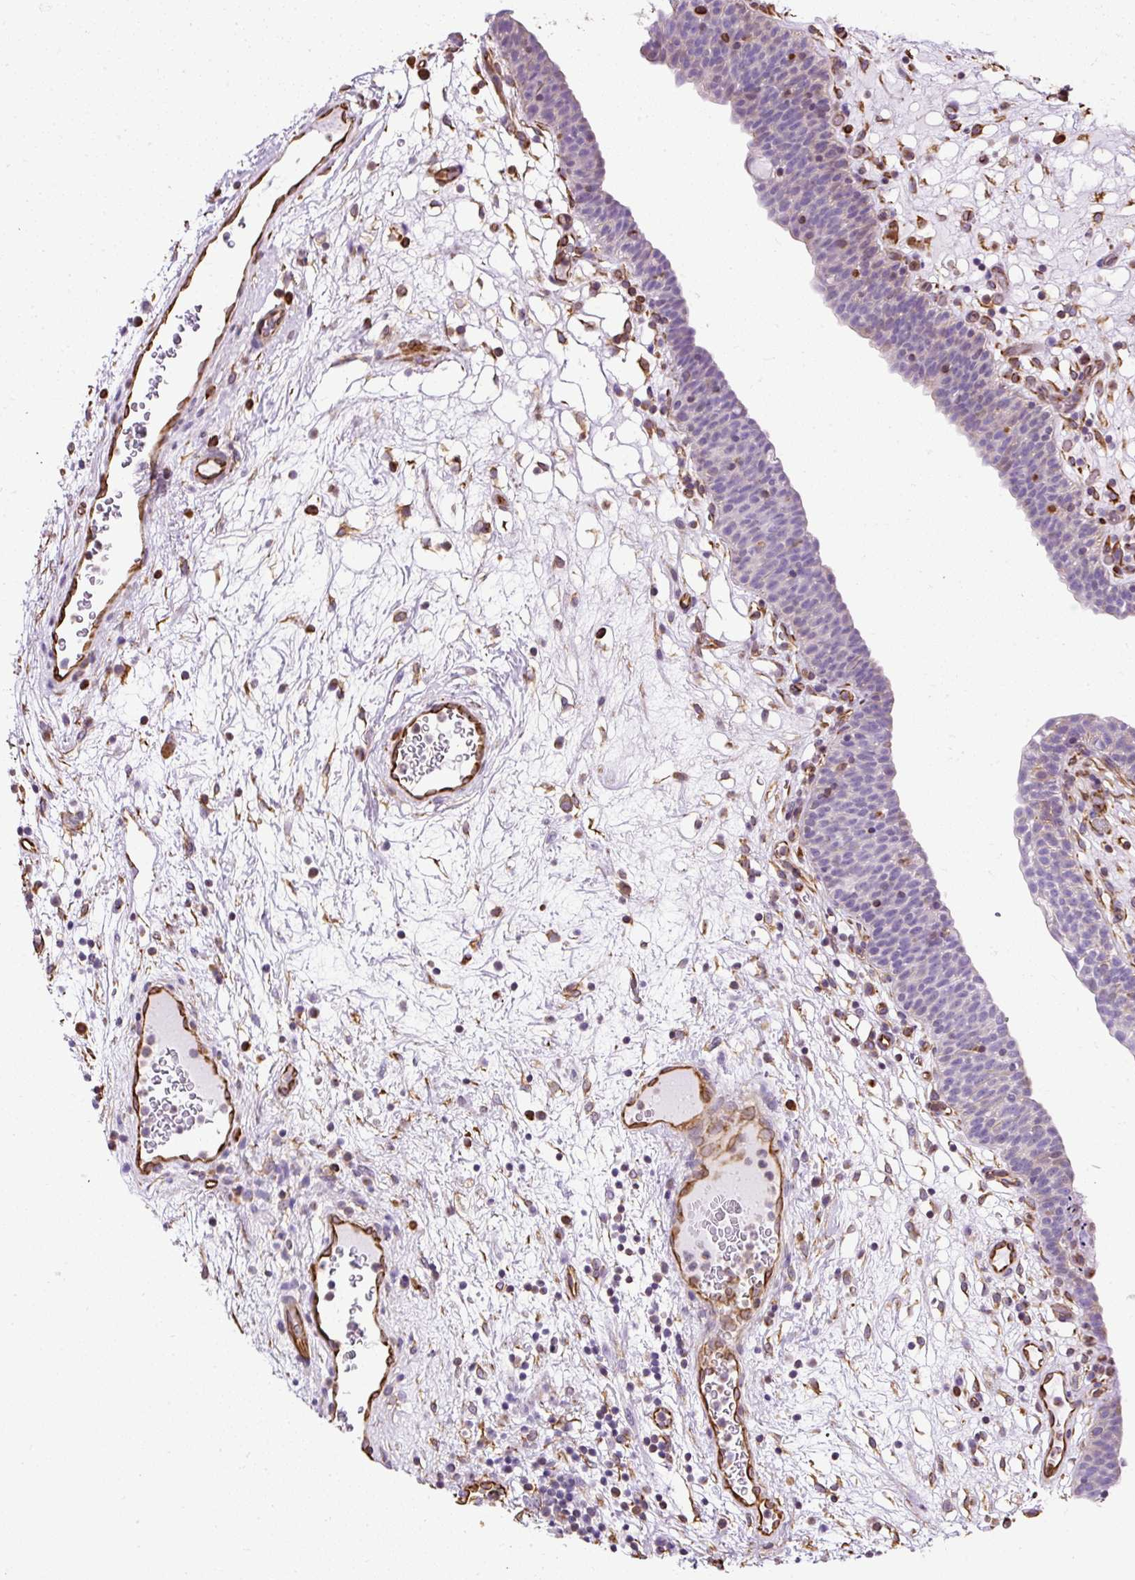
{"staining": {"intensity": "negative", "quantity": "none", "location": "none"}, "tissue": "urinary bladder", "cell_type": "Urothelial cells", "image_type": "normal", "snomed": [{"axis": "morphology", "description": "Normal tissue, NOS"}, {"axis": "topography", "description": "Urinary bladder"}], "caption": "Immunohistochemical staining of unremarkable human urinary bladder exhibits no significant positivity in urothelial cells. (DAB immunohistochemistry with hematoxylin counter stain).", "gene": "PLS1", "patient": {"sex": "male", "age": 71}}